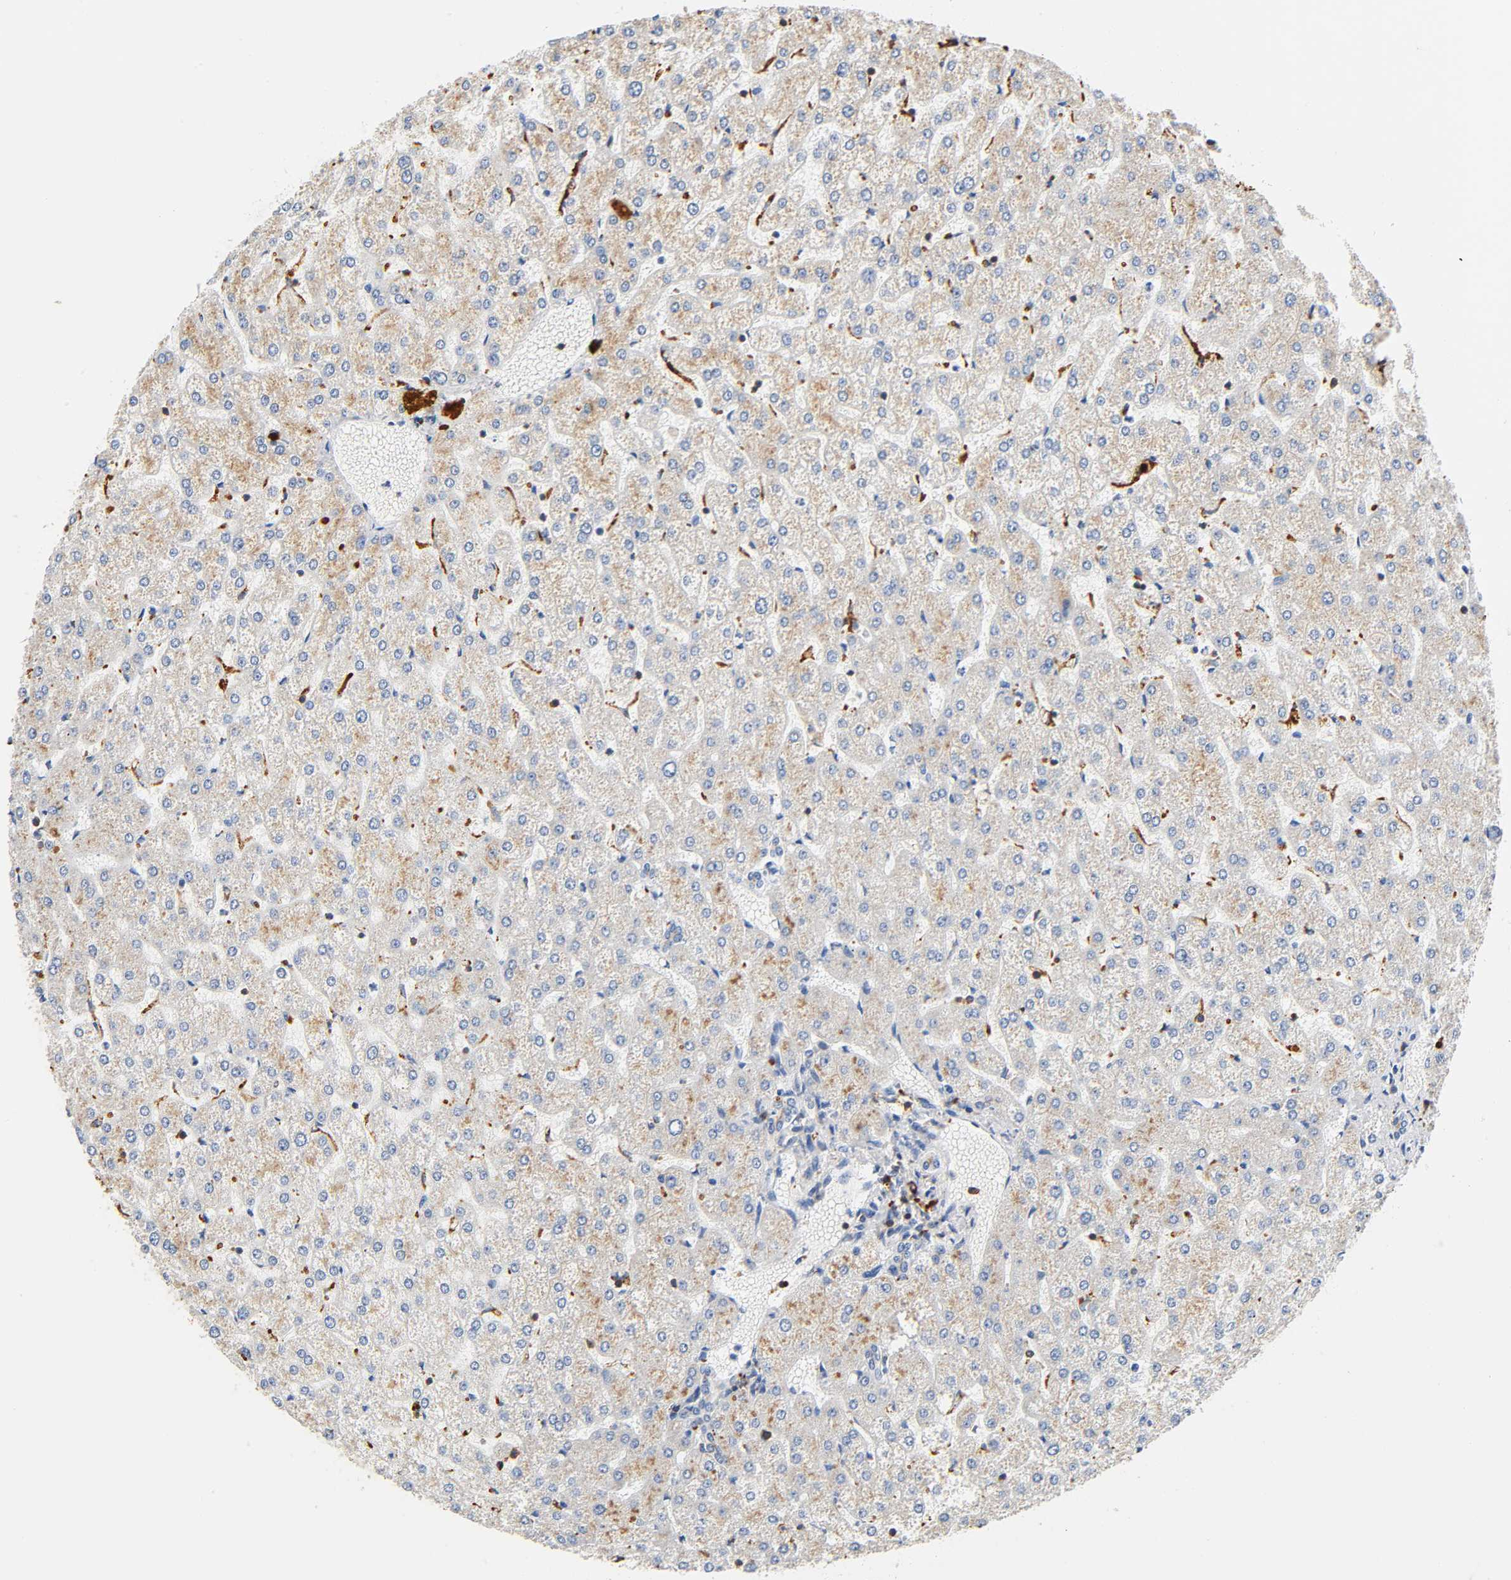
{"staining": {"intensity": "weak", "quantity": "25%-75%", "location": "cytoplasmic/membranous"}, "tissue": "liver", "cell_type": "Cholangiocytes", "image_type": "normal", "snomed": [{"axis": "morphology", "description": "Normal tissue, NOS"}, {"axis": "topography", "description": "Liver"}], "caption": "Immunohistochemical staining of benign liver demonstrates low levels of weak cytoplasmic/membranous positivity in about 25%-75% of cholangiocytes. Nuclei are stained in blue.", "gene": "UCKL1", "patient": {"sex": "female", "age": 32}}